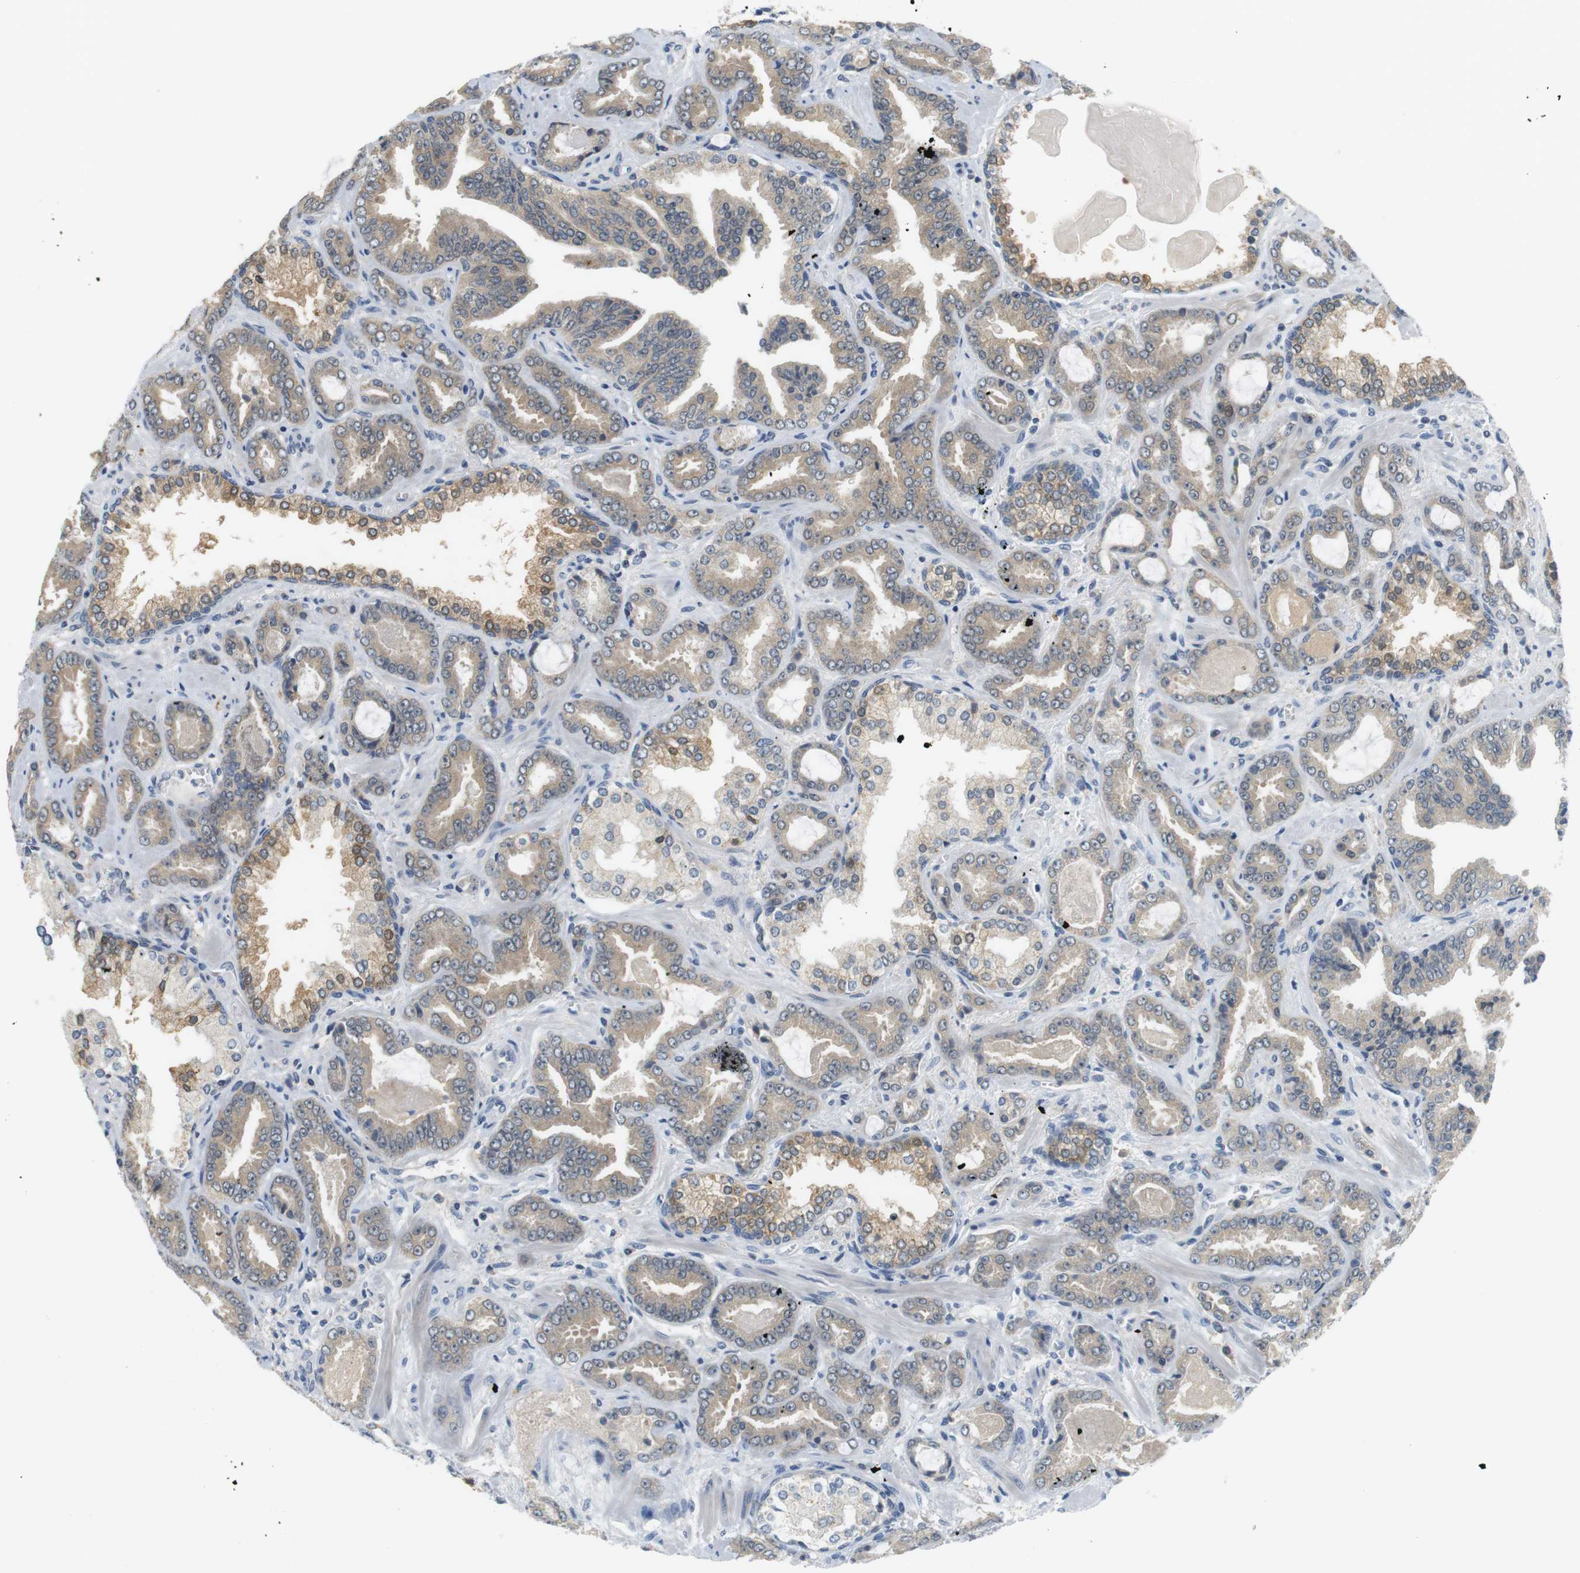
{"staining": {"intensity": "weak", "quantity": "<25%", "location": "cytoplasmic/membranous"}, "tissue": "prostate cancer", "cell_type": "Tumor cells", "image_type": "cancer", "snomed": [{"axis": "morphology", "description": "Adenocarcinoma, Low grade"}, {"axis": "topography", "description": "Prostate"}], "caption": "Tumor cells show no significant protein expression in prostate cancer (adenocarcinoma (low-grade)).", "gene": "WNT7A", "patient": {"sex": "male", "age": 60}}